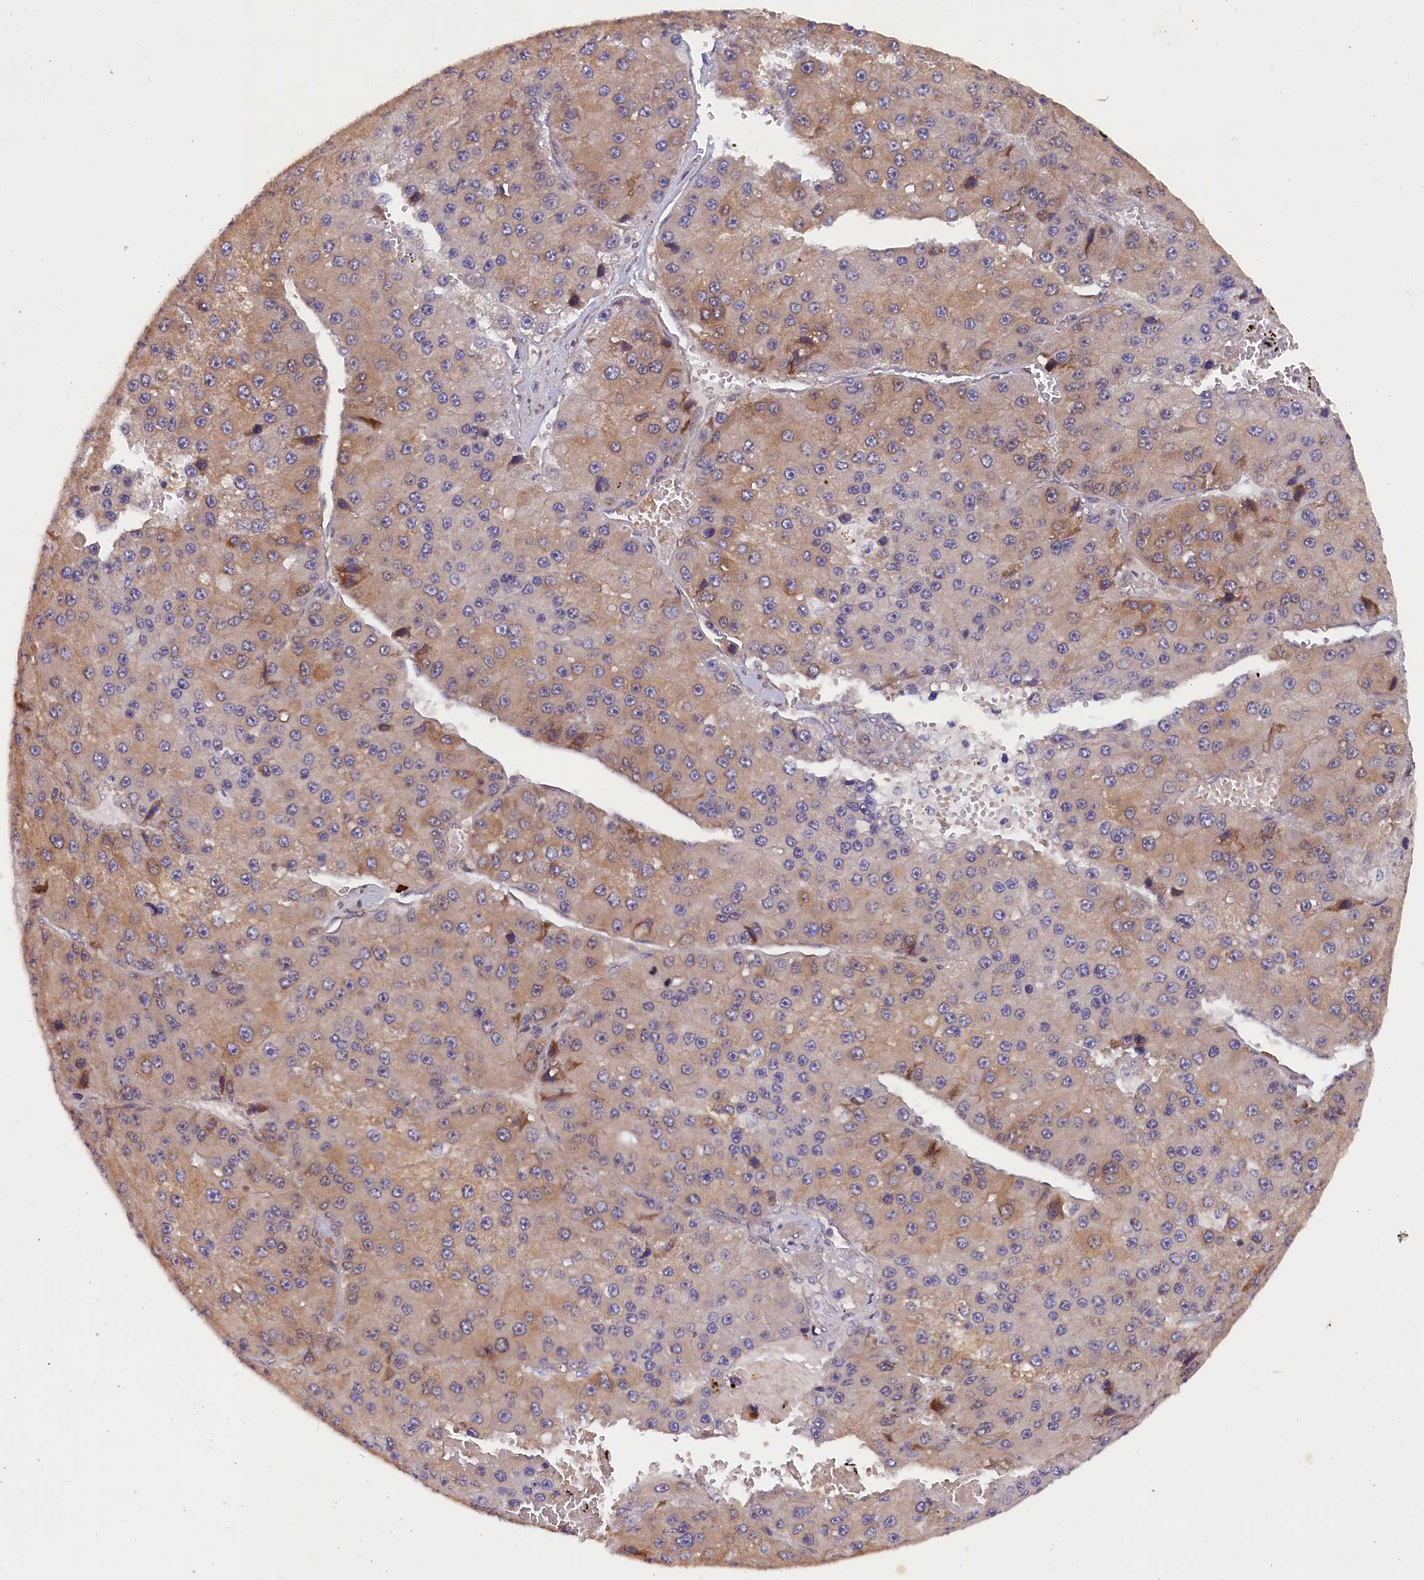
{"staining": {"intensity": "weak", "quantity": "<25%", "location": "cytoplasmic/membranous"}, "tissue": "liver cancer", "cell_type": "Tumor cells", "image_type": "cancer", "snomed": [{"axis": "morphology", "description": "Carcinoma, Hepatocellular, NOS"}, {"axis": "topography", "description": "Liver"}], "caption": "Liver cancer was stained to show a protein in brown. There is no significant positivity in tumor cells. (DAB immunohistochemistry visualized using brightfield microscopy, high magnification).", "gene": "JPT2", "patient": {"sex": "female", "age": 73}}